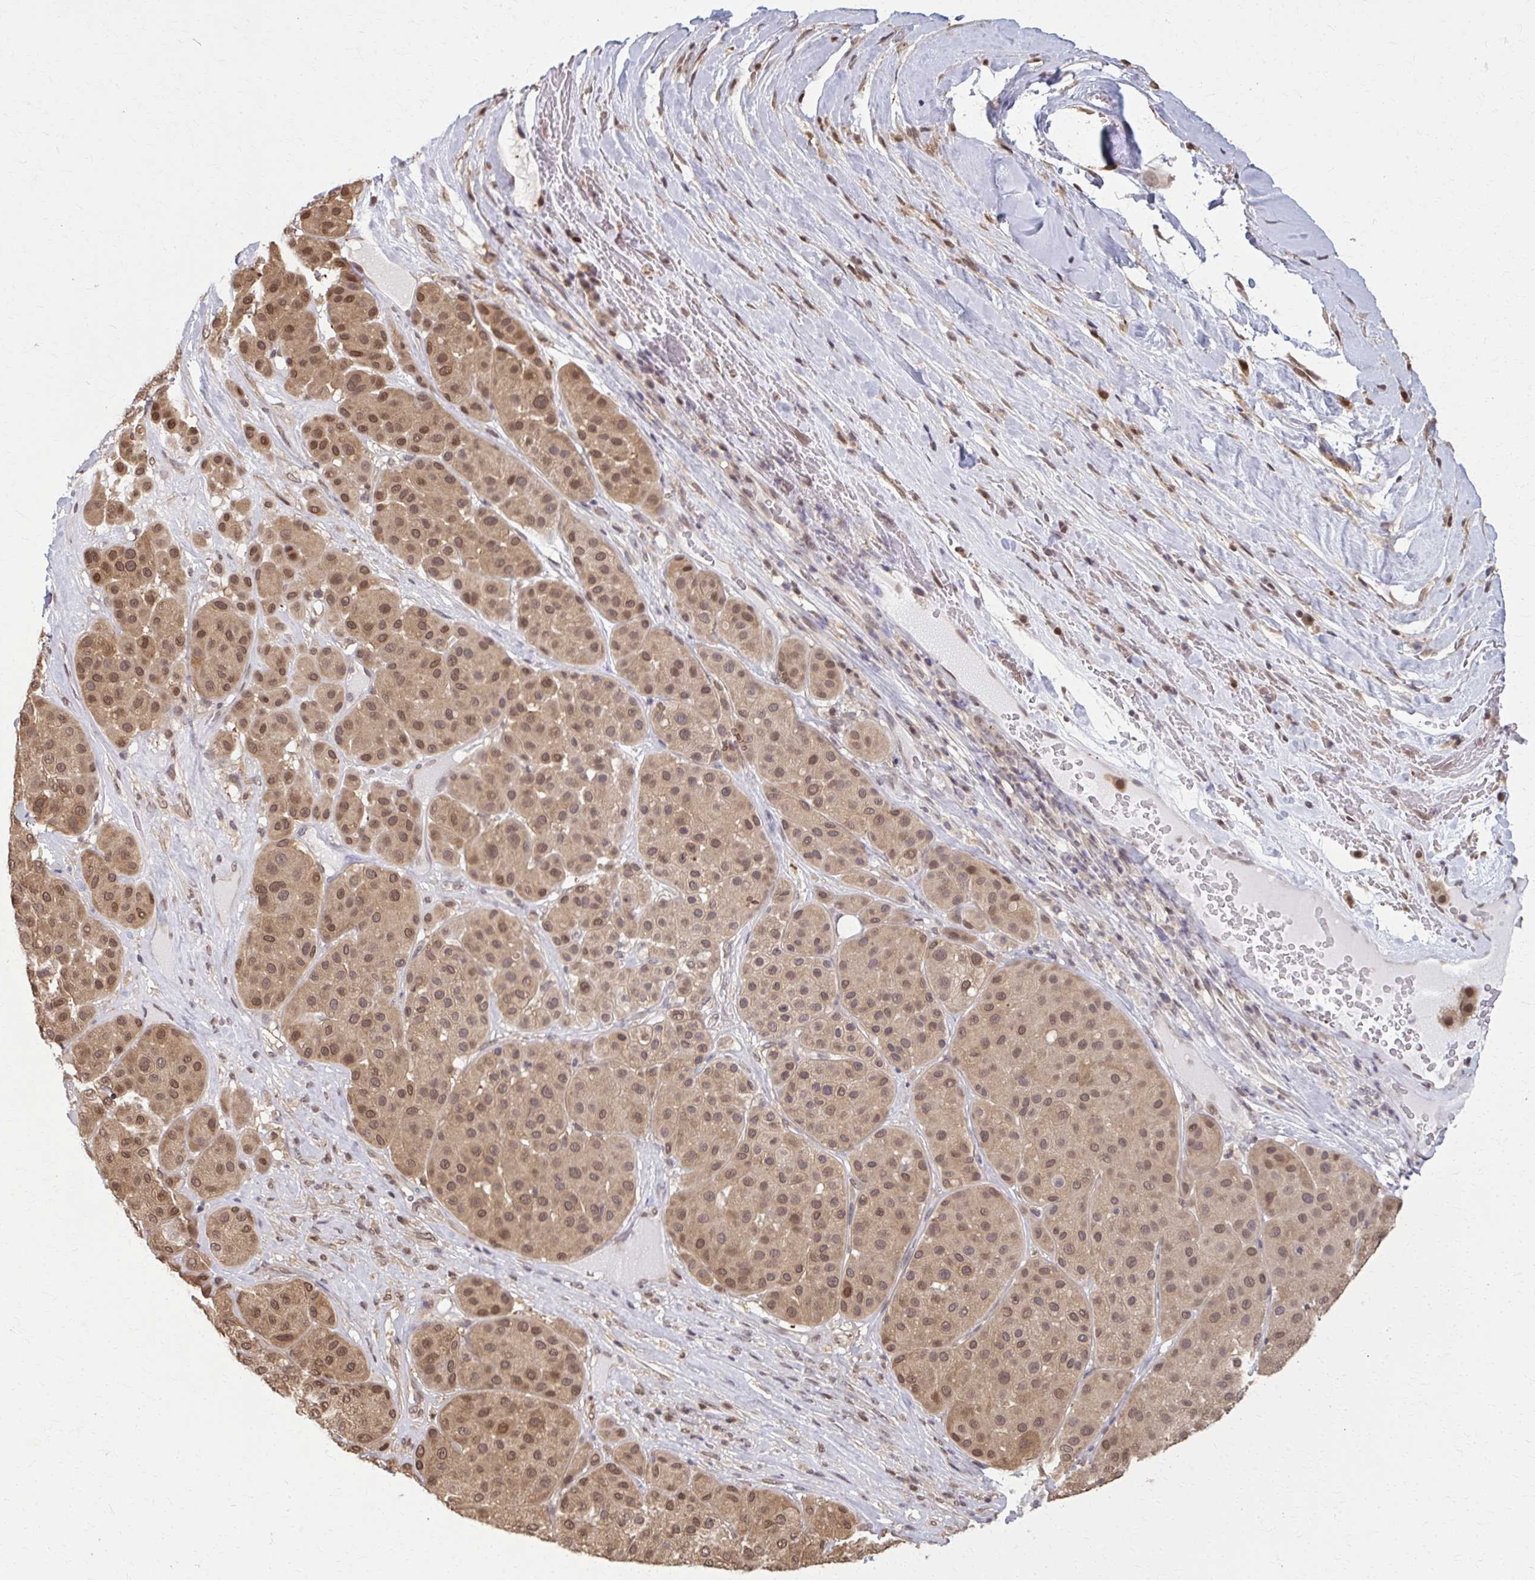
{"staining": {"intensity": "moderate", "quantity": ">75%", "location": "cytoplasmic/membranous,nuclear"}, "tissue": "melanoma", "cell_type": "Tumor cells", "image_type": "cancer", "snomed": [{"axis": "morphology", "description": "Malignant melanoma, Metastatic site"}, {"axis": "topography", "description": "Smooth muscle"}], "caption": "There is medium levels of moderate cytoplasmic/membranous and nuclear positivity in tumor cells of malignant melanoma (metastatic site), as demonstrated by immunohistochemical staining (brown color).", "gene": "MDH1", "patient": {"sex": "male", "age": 41}}